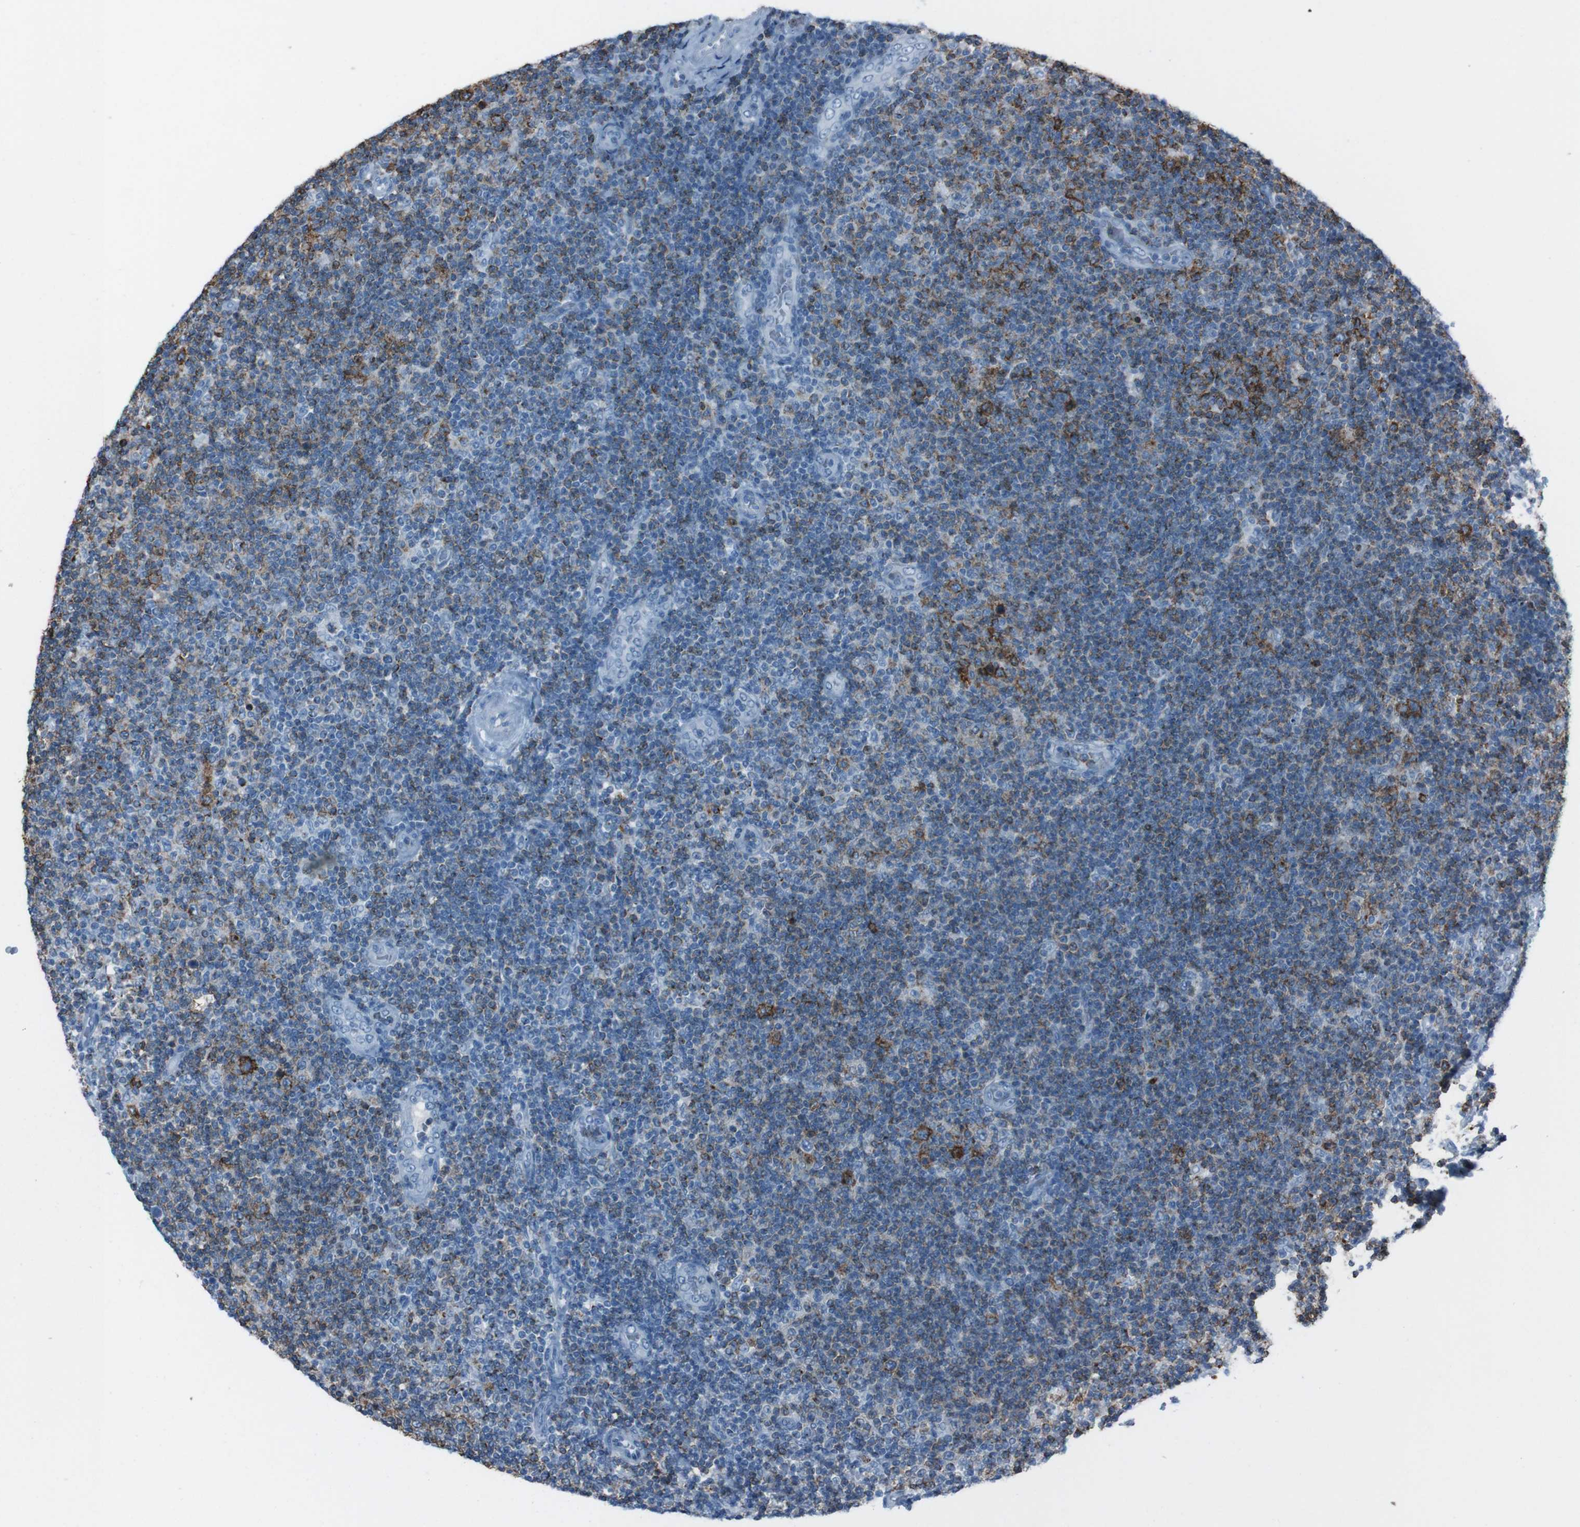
{"staining": {"intensity": "strong", "quantity": "<25%", "location": "cytoplasmic/membranous"}, "tissue": "lymphoma", "cell_type": "Tumor cells", "image_type": "cancer", "snomed": [{"axis": "morphology", "description": "Malignant lymphoma, non-Hodgkin's type, Low grade"}, {"axis": "topography", "description": "Lymph node"}], "caption": "A medium amount of strong cytoplasmic/membranous expression is identified in about <25% of tumor cells in low-grade malignant lymphoma, non-Hodgkin's type tissue. The staining was performed using DAB (3,3'-diaminobenzidine) to visualize the protein expression in brown, while the nuclei were stained in blue with hematoxylin (Magnification: 20x).", "gene": "ST6GAL1", "patient": {"sex": "male", "age": 83}}